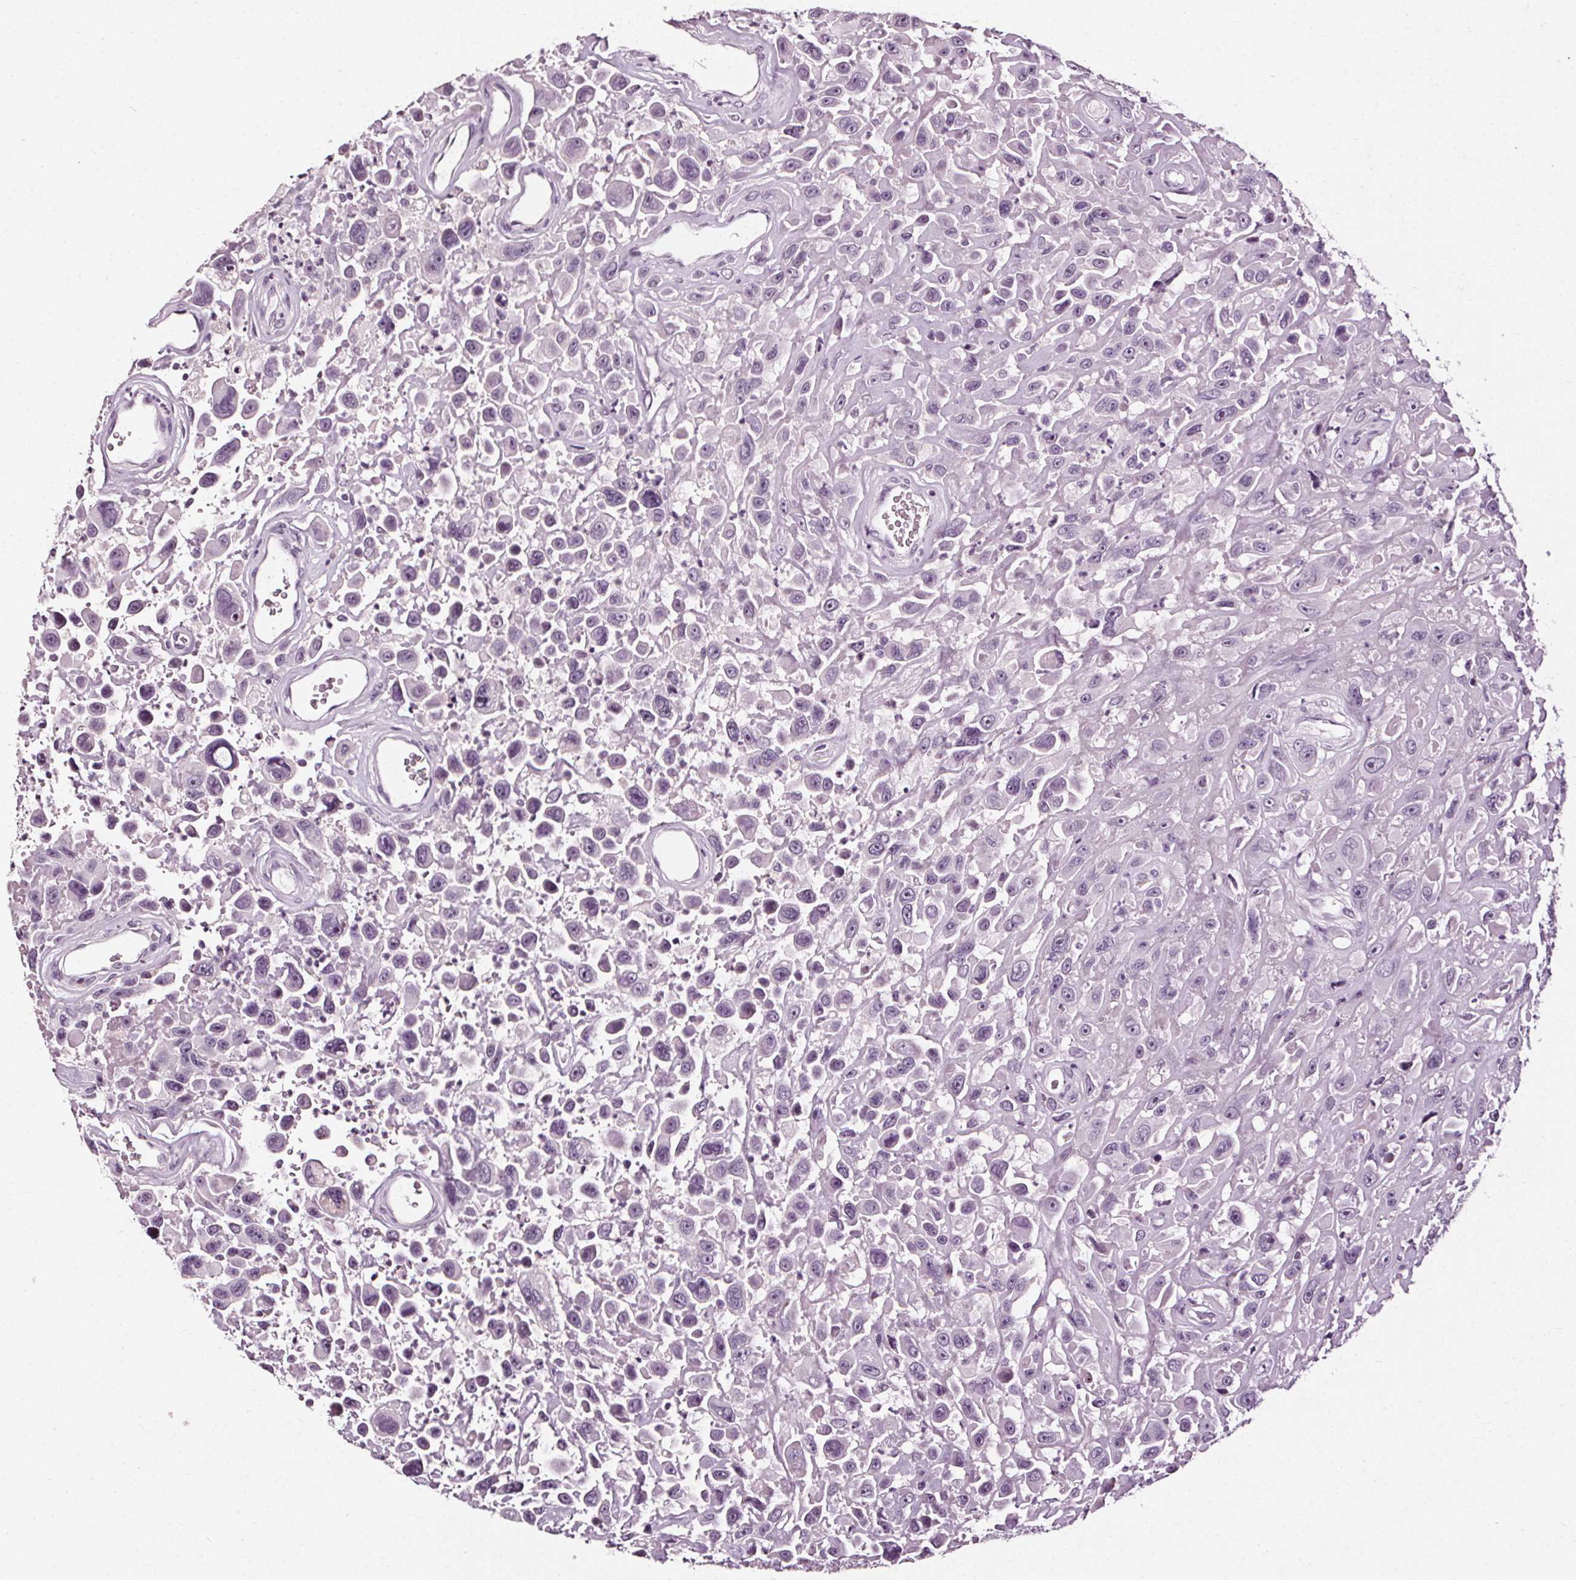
{"staining": {"intensity": "negative", "quantity": "none", "location": "none"}, "tissue": "urothelial cancer", "cell_type": "Tumor cells", "image_type": "cancer", "snomed": [{"axis": "morphology", "description": "Urothelial carcinoma, High grade"}, {"axis": "topography", "description": "Urinary bladder"}], "caption": "Tumor cells are negative for protein expression in human urothelial cancer.", "gene": "DEFA5", "patient": {"sex": "male", "age": 53}}